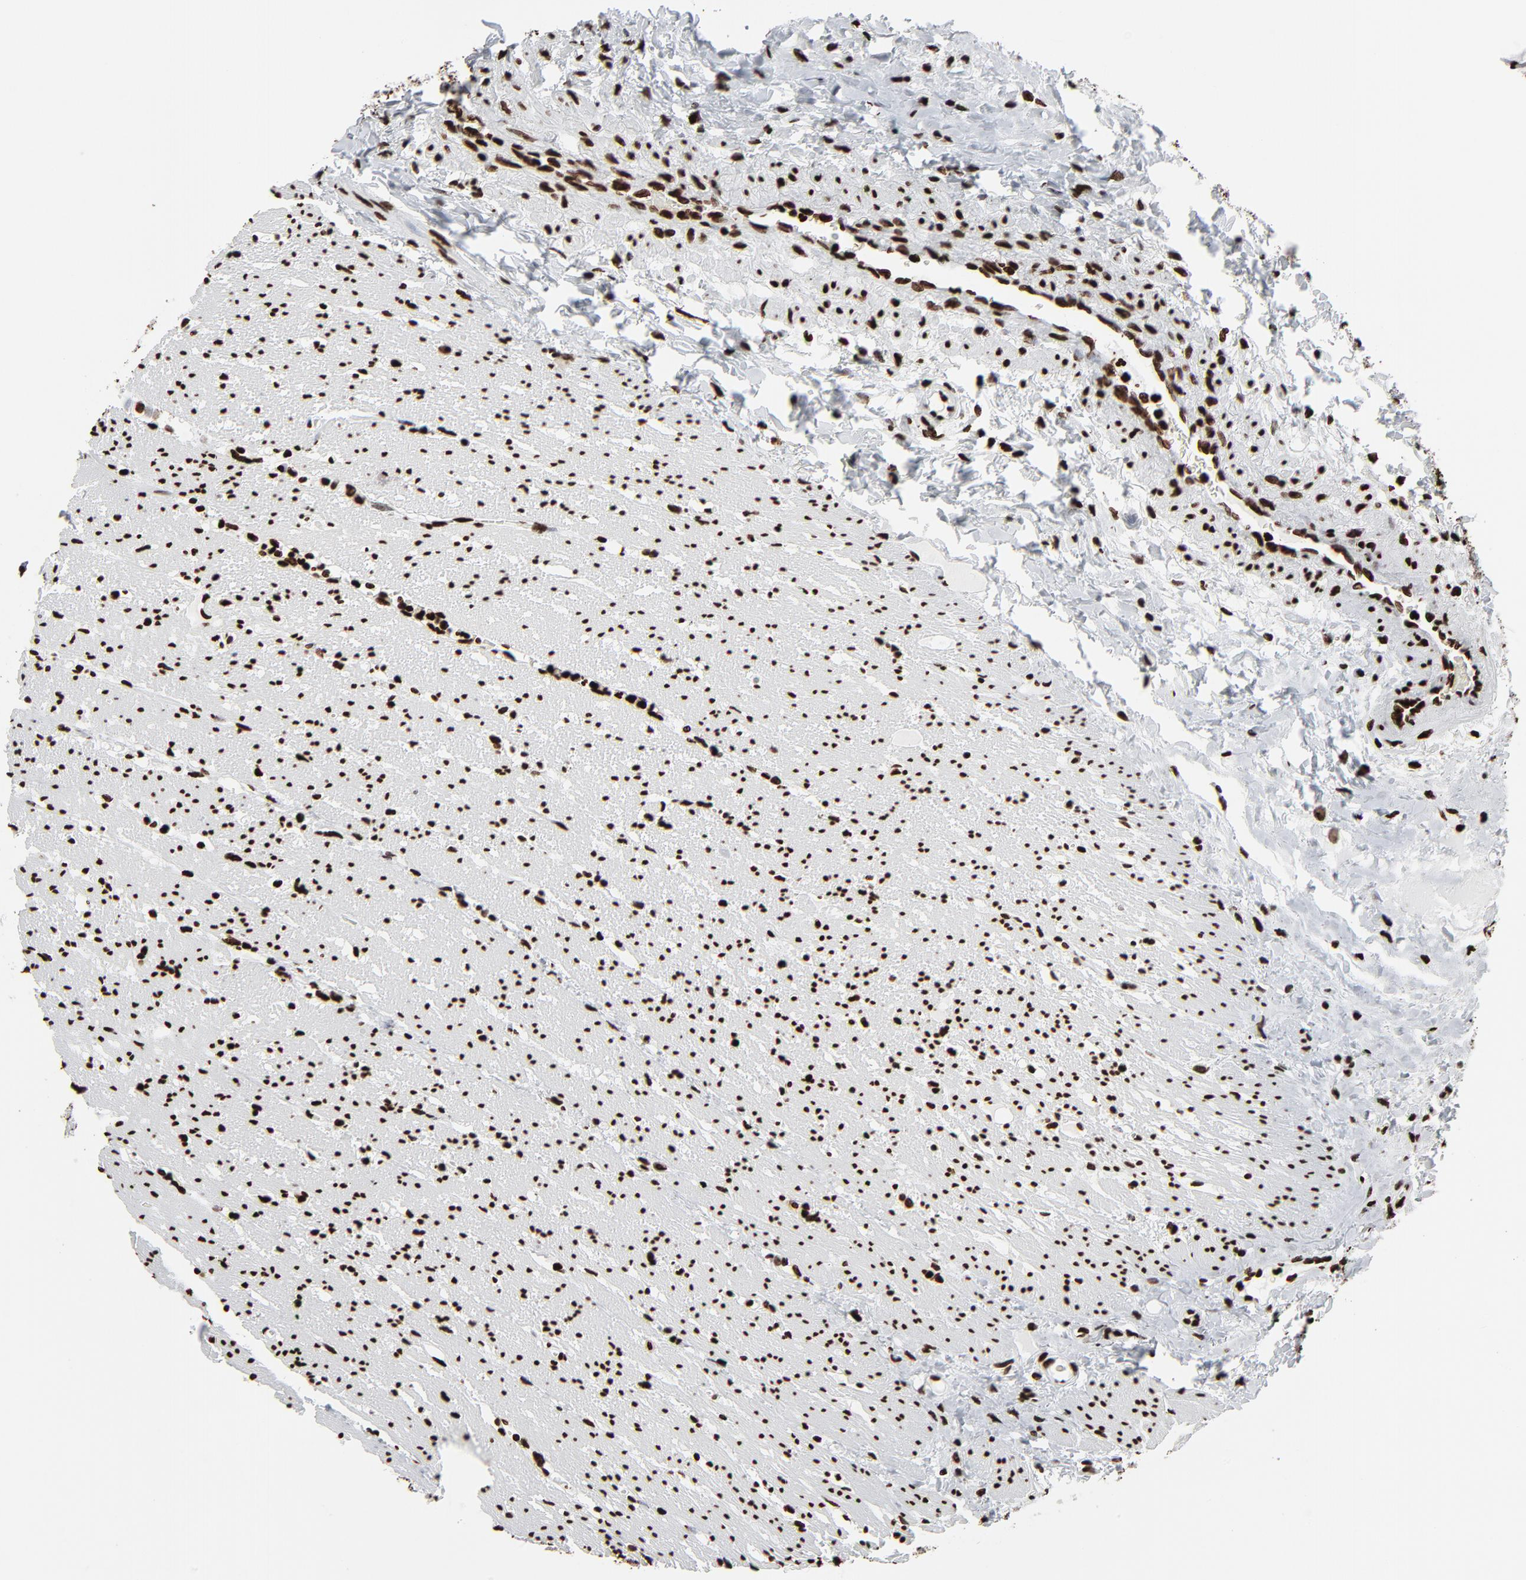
{"staining": {"intensity": "strong", "quantity": ">75%", "location": "nuclear"}, "tissue": "colorectal cancer", "cell_type": "Tumor cells", "image_type": "cancer", "snomed": [{"axis": "morphology", "description": "Adenocarcinoma, NOS"}, {"axis": "topography", "description": "Rectum"}], "caption": "Adenocarcinoma (colorectal) stained for a protein (brown) shows strong nuclear positive staining in about >75% of tumor cells.", "gene": "H3-4", "patient": {"sex": "male", "age": 53}}